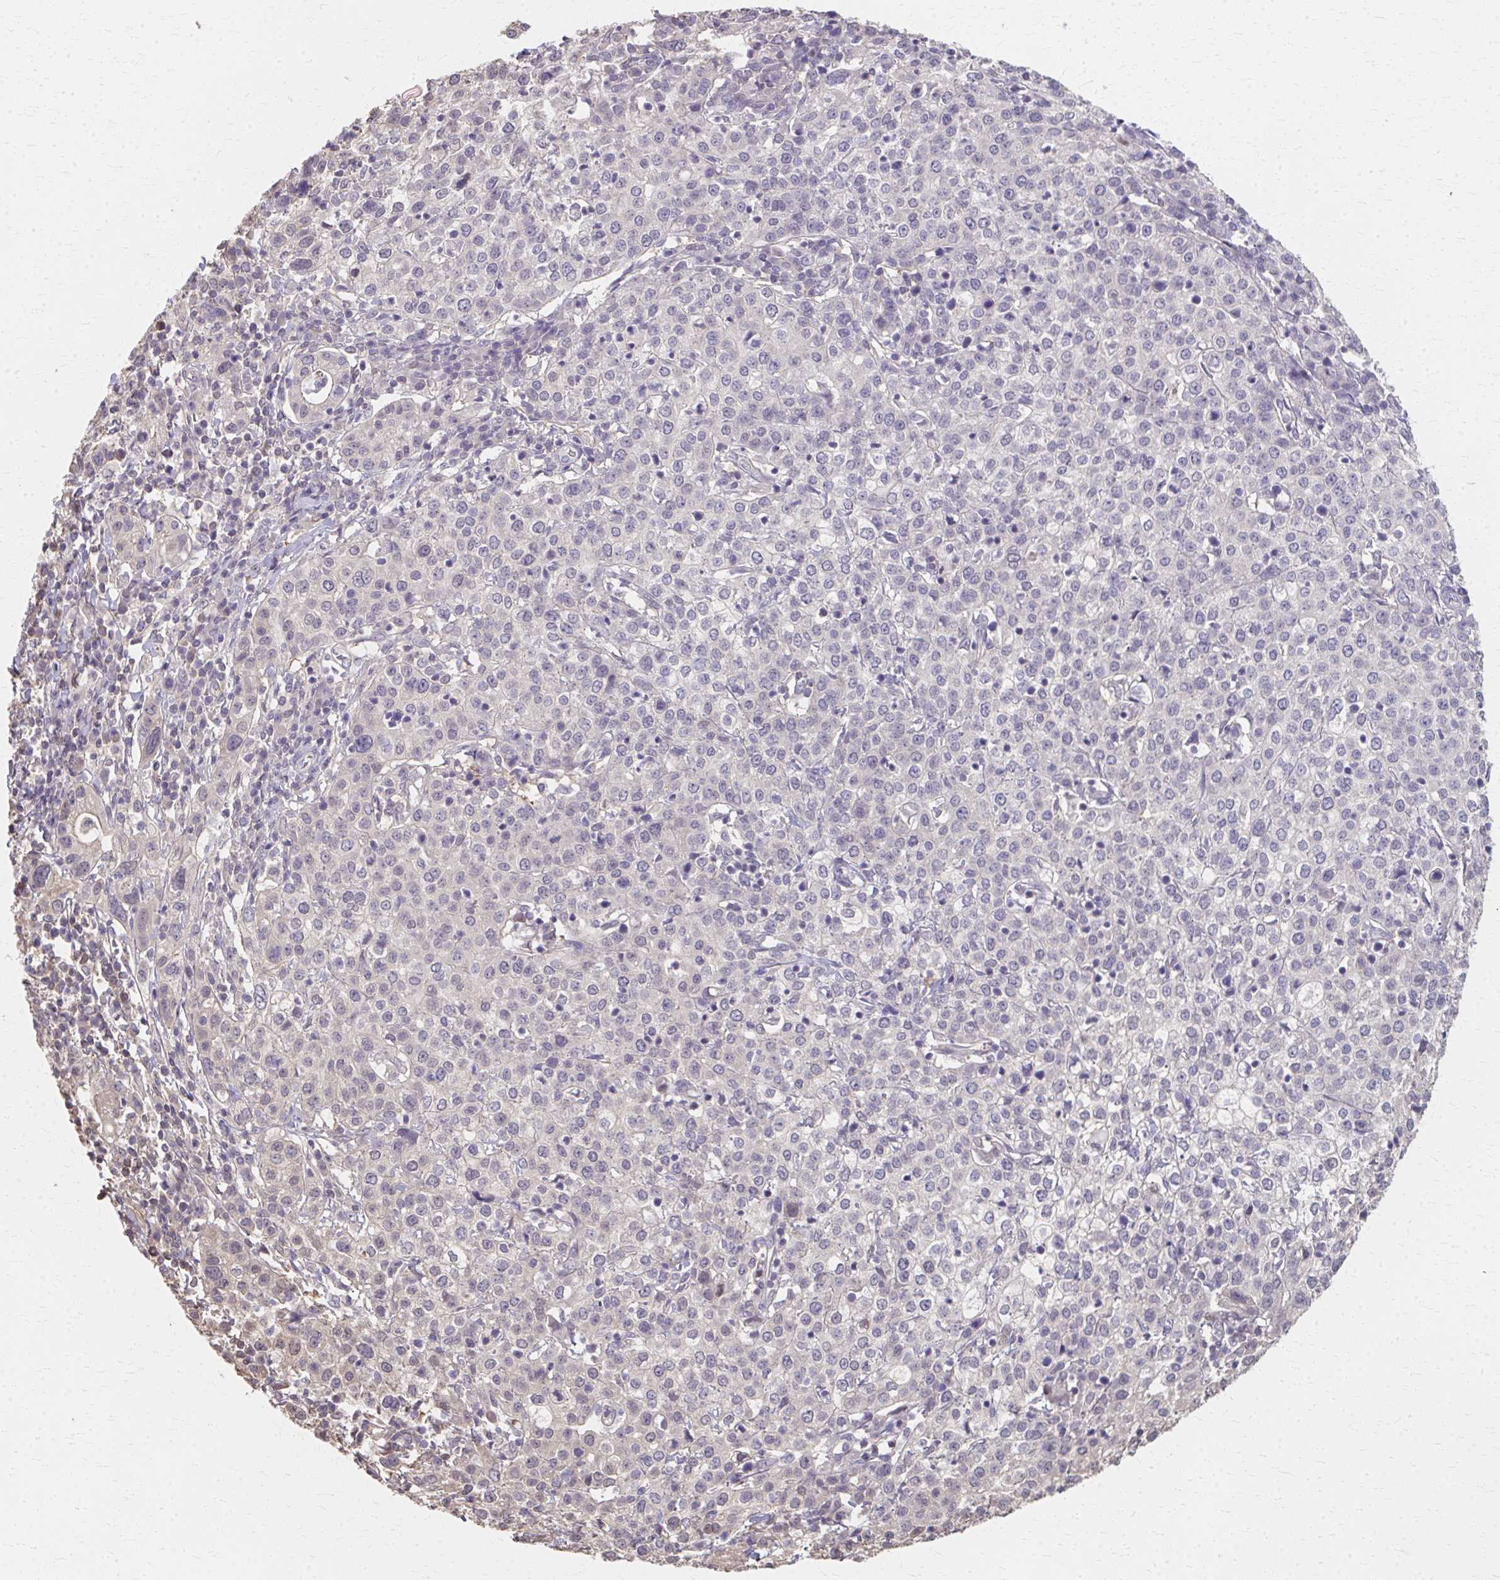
{"staining": {"intensity": "negative", "quantity": "none", "location": "none"}, "tissue": "cervical cancer", "cell_type": "Tumor cells", "image_type": "cancer", "snomed": [{"axis": "morphology", "description": "Normal tissue, NOS"}, {"axis": "morphology", "description": "Adenocarcinoma, NOS"}, {"axis": "topography", "description": "Cervix"}], "caption": "The image reveals no significant positivity in tumor cells of cervical adenocarcinoma. (Brightfield microscopy of DAB IHC at high magnification).", "gene": "RABGAP1L", "patient": {"sex": "female", "age": 44}}